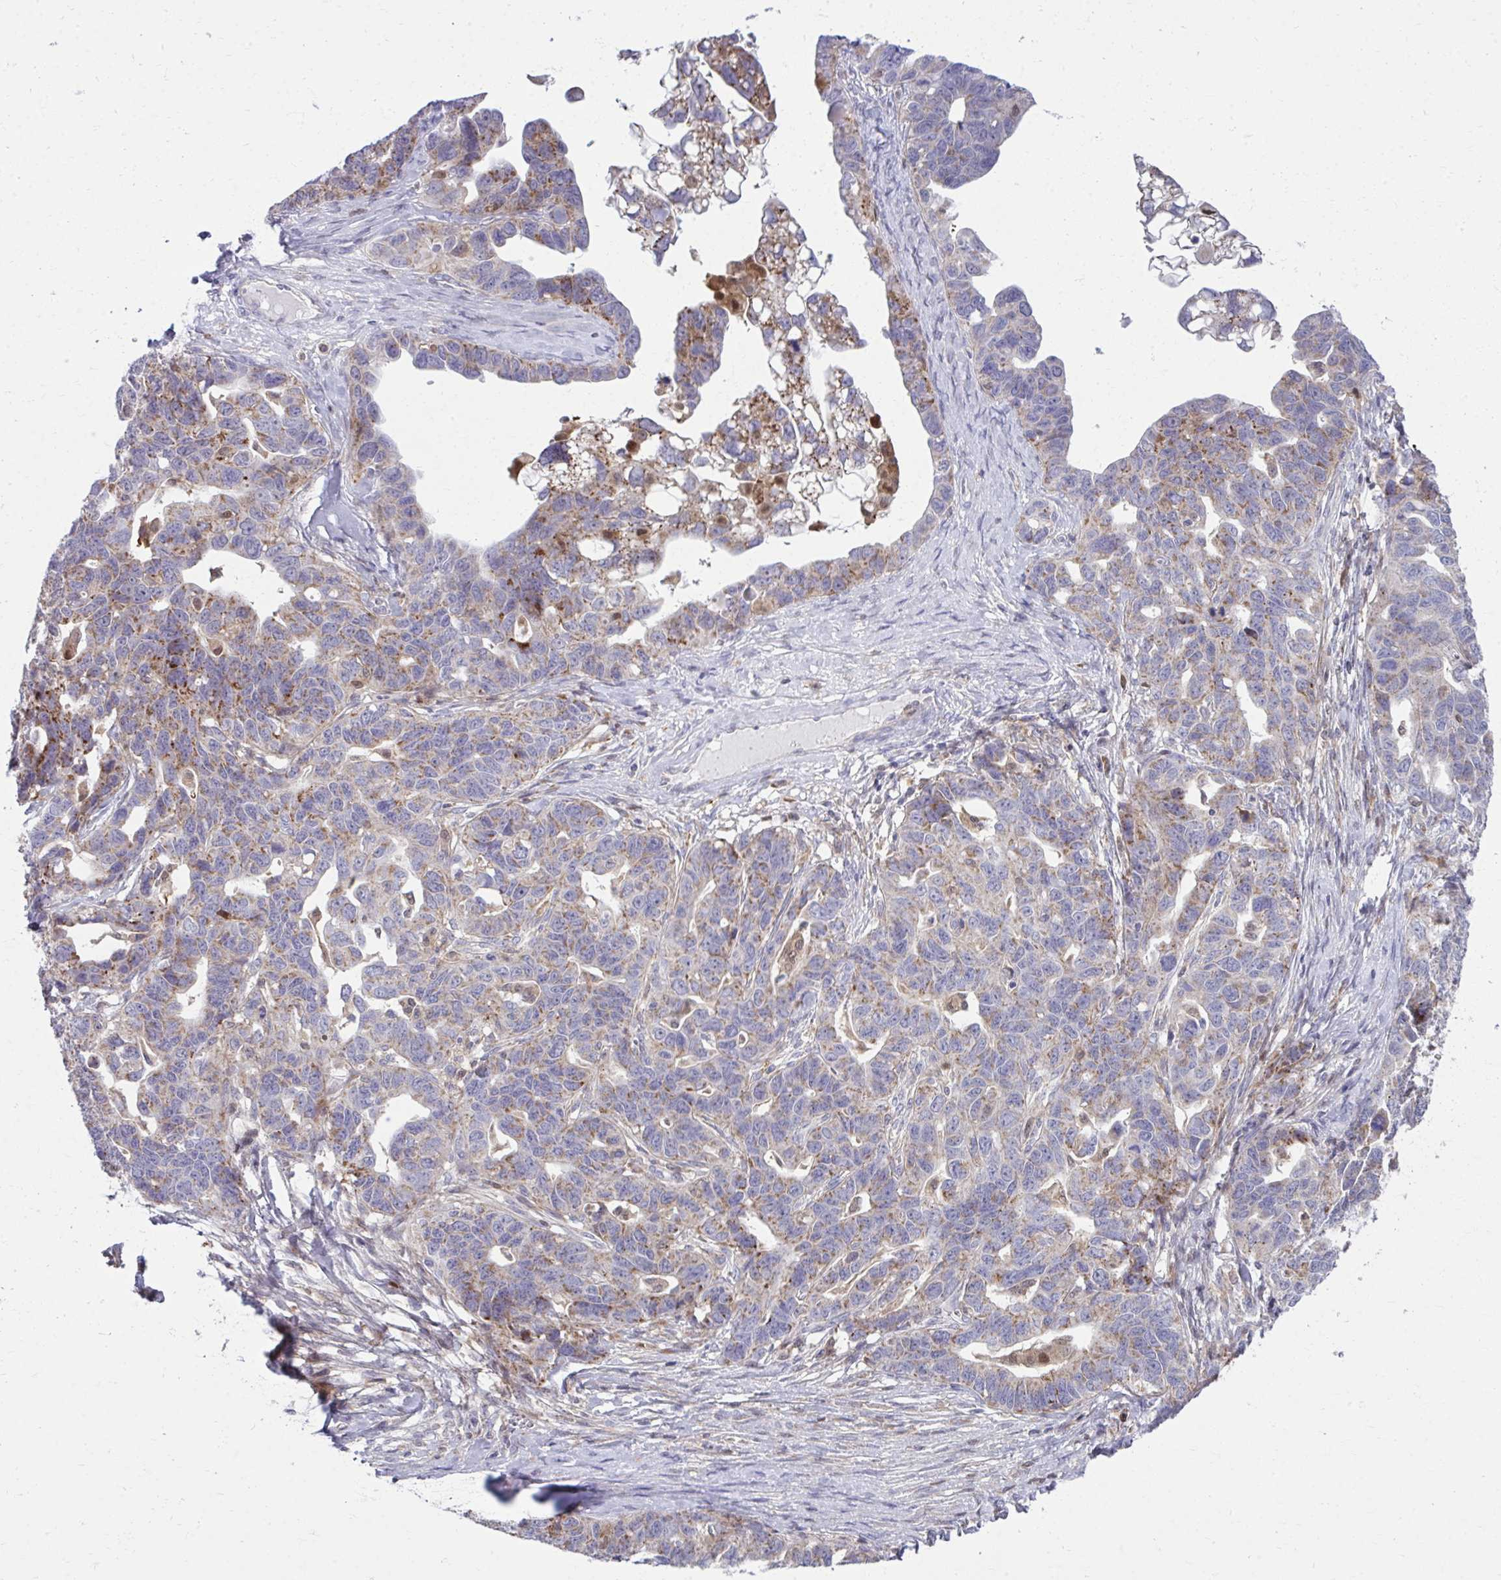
{"staining": {"intensity": "moderate", "quantity": "25%-75%", "location": "cytoplasmic/membranous"}, "tissue": "ovarian cancer", "cell_type": "Tumor cells", "image_type": "cancer", "snomed": [{"axis": "morphology", "description": "Cystadenocarcinoma, serous, NOS"}, {"axis": "topography", "description": "Ovary"}], "caption": "Immunohistochemical staining of ovarian serous cystadenocarcinoma shows medium levels of moderate cytoplasmic/membranous protein expression in approximately 25%-75% of tumor cells.", "gene": "C16orf54", "patient": {"sex": "female", "age": 69}}